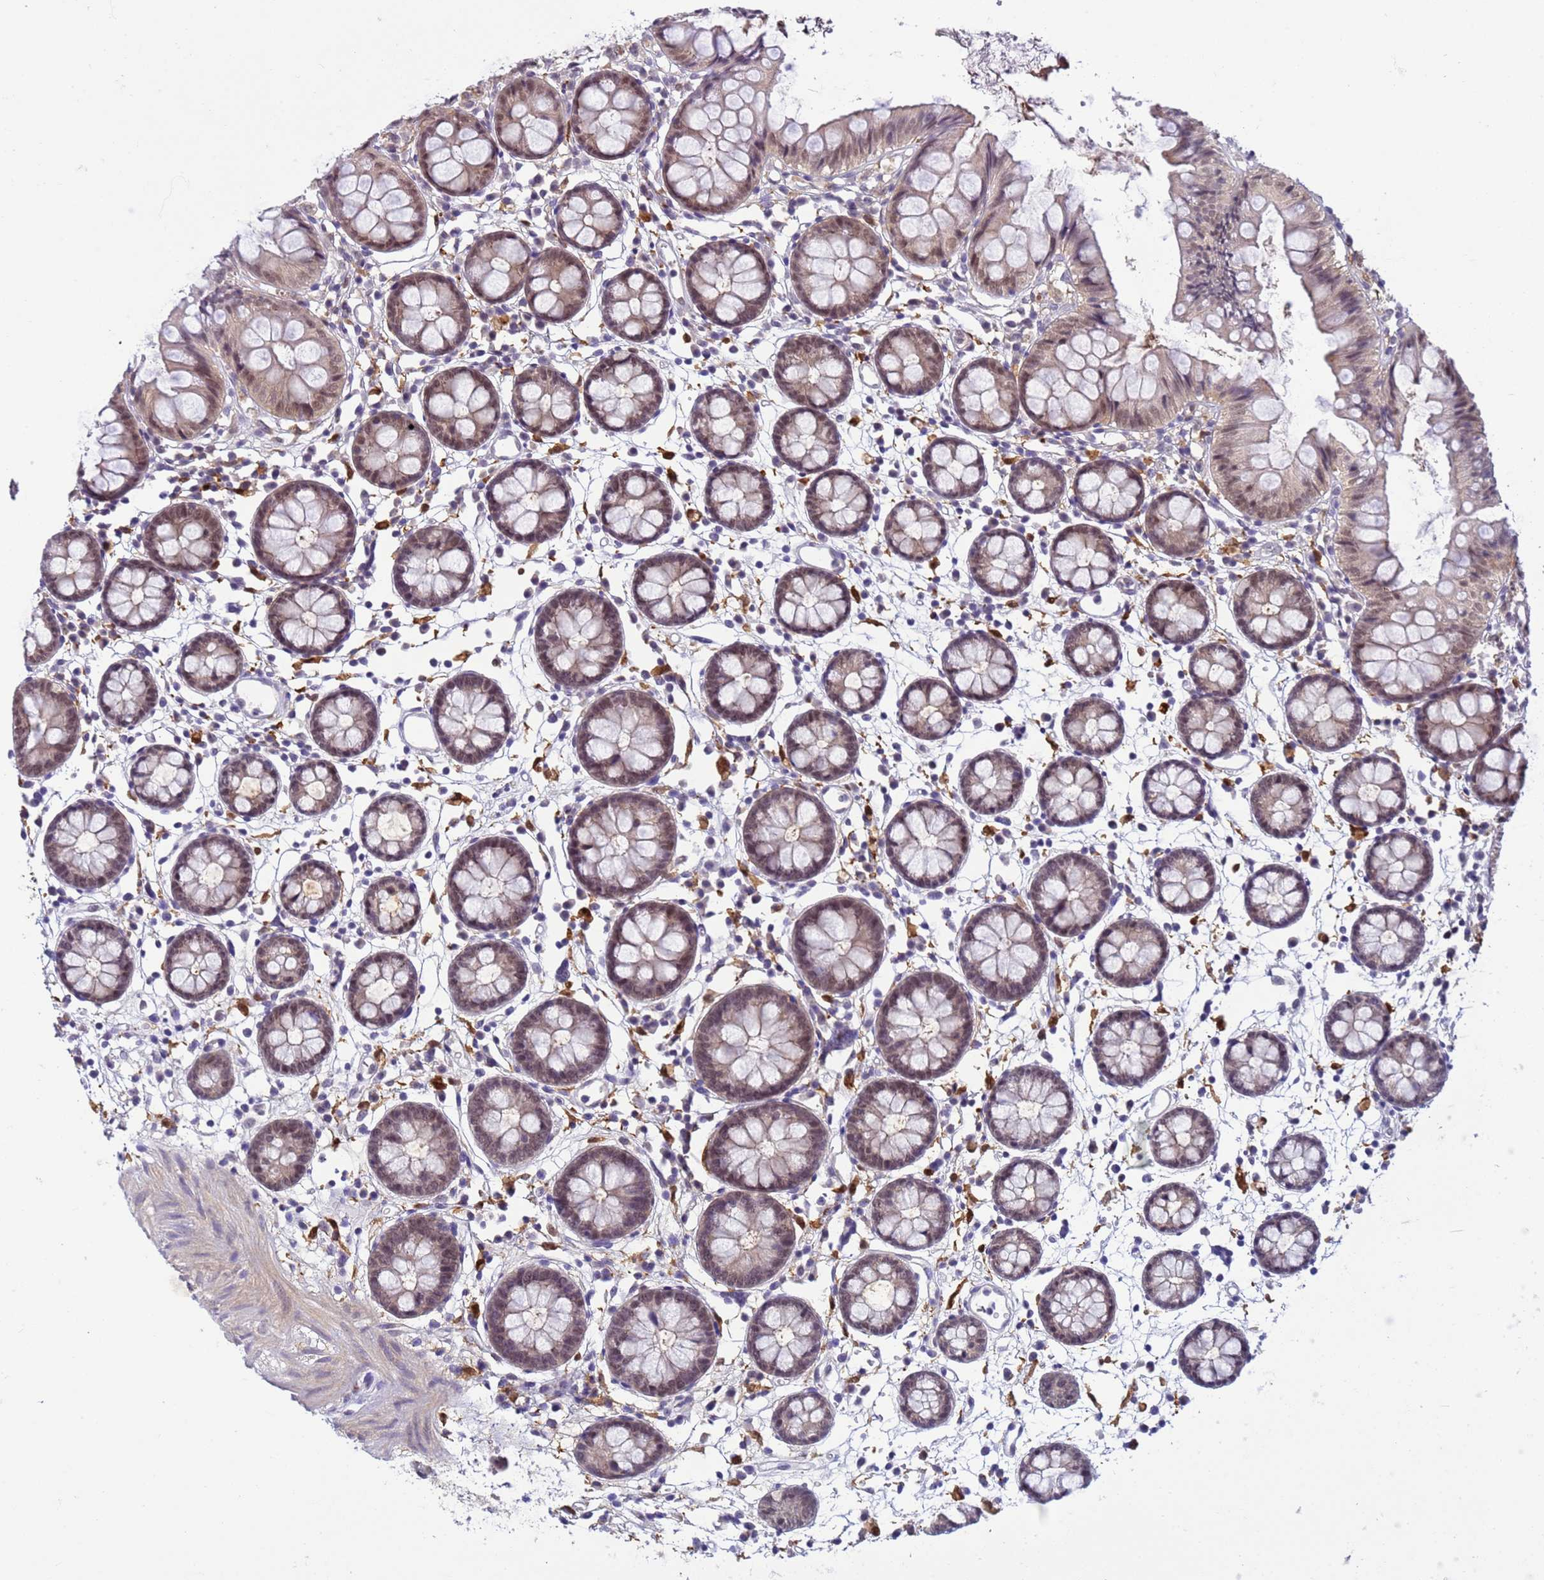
{"staining": {"intensity": "weak", "quantity": "25%-75%", "location": "nuclear"}, "tissue": "colon", "cell_type": "Endothelial cells", "image_type": "normal", "snomed": [{"axis": "morphology", "description": "Normal tissue, NOS"}, {"axis": "topography", "description": "Colon"}], "caption": "Protein analysis of normal colon reveals weak nuclear positivity in about 25%-75% of endothelial cells.", "gene": "NPEPPS", "patient": {"sex": "female", "age": 84}}